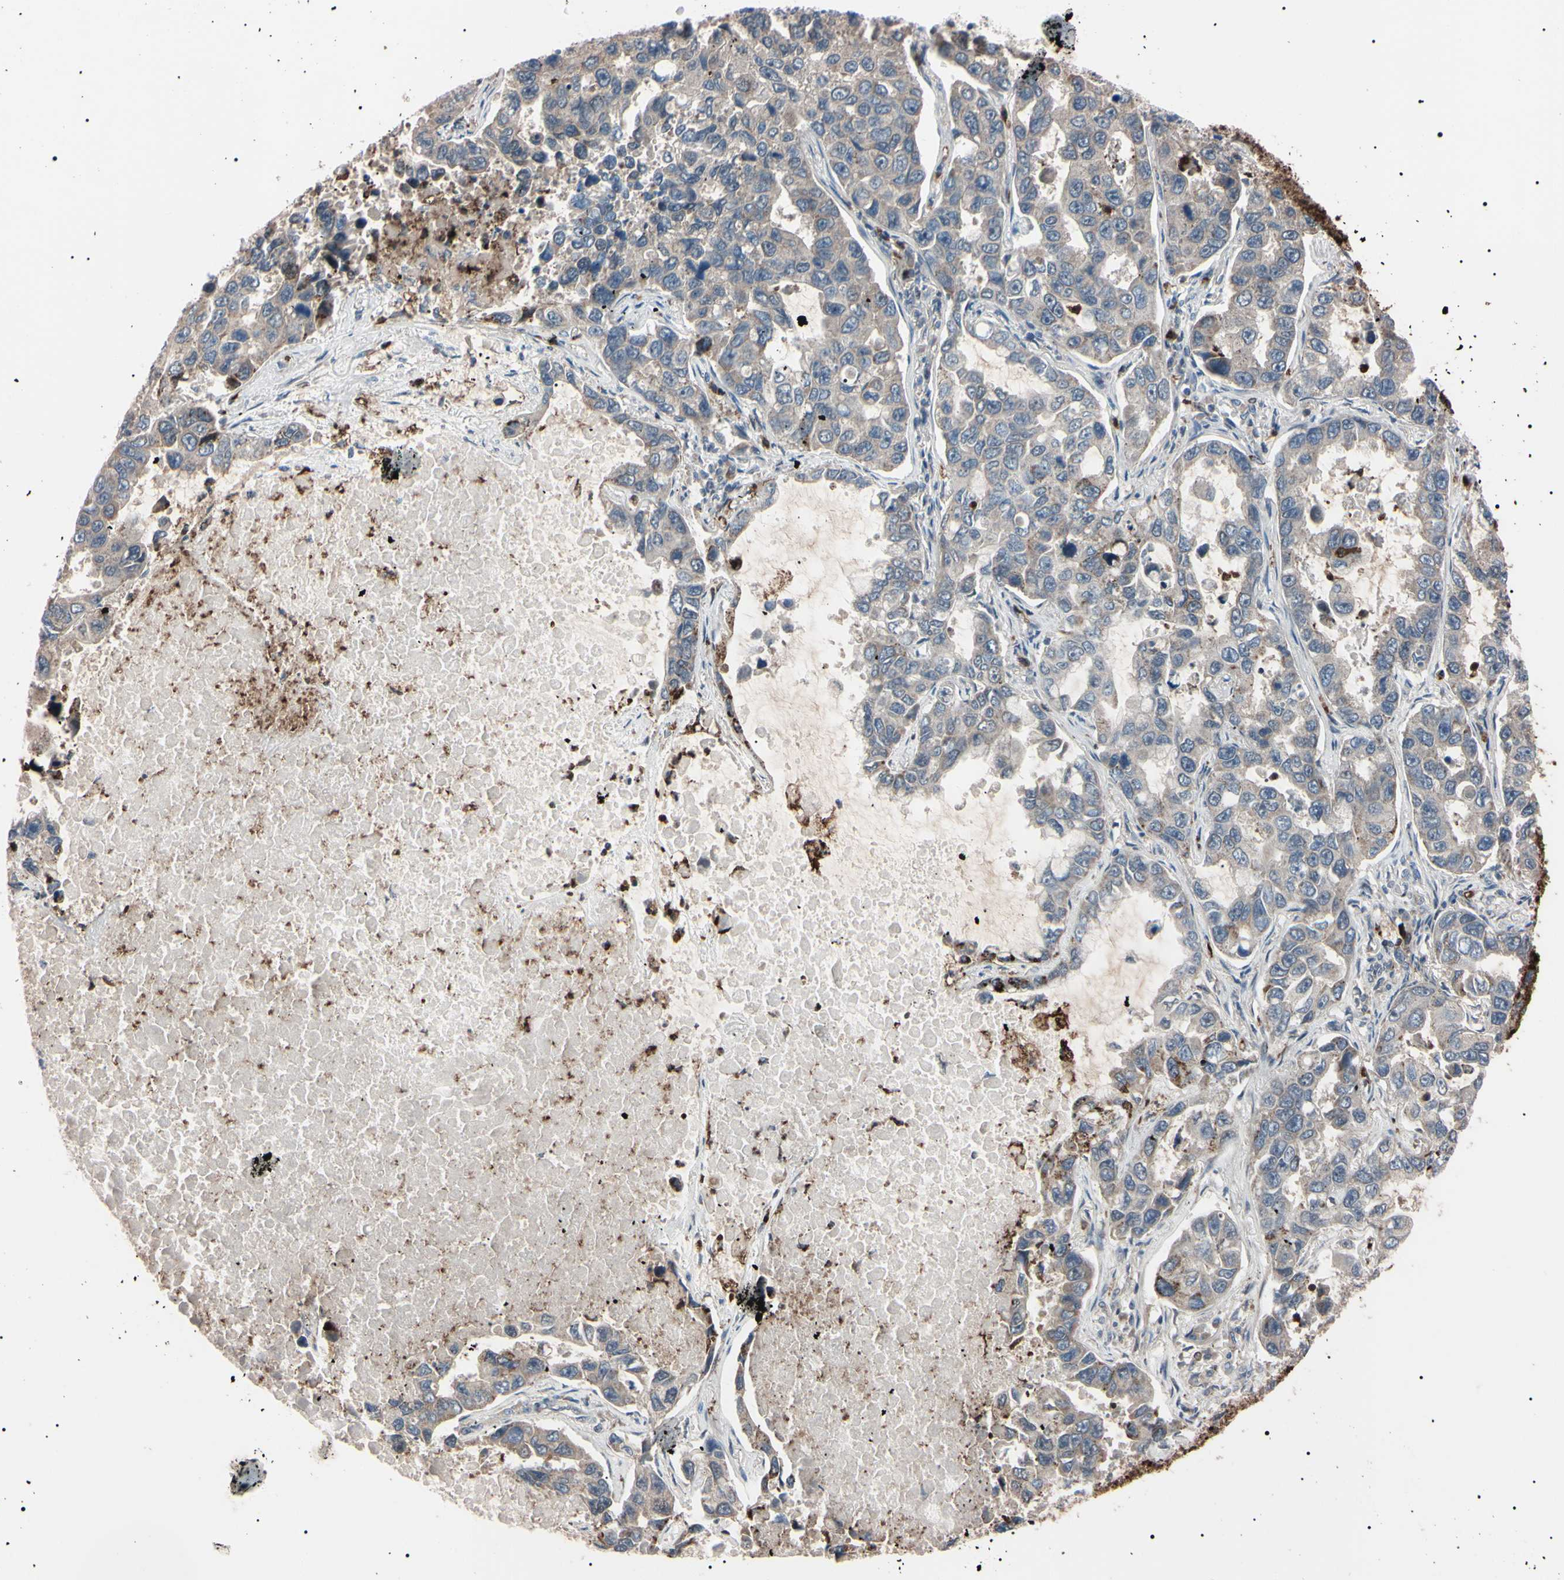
{"staining": {"intensity": "negative", "quantity": "none", "location": "none"}, "tissue": "lung cancer", "cell_type": "Tumor cells", "image_type": "cancer", "snomed": [{"axis": "morphology", "description": "Adenocarcinoma, NOS"}, {"axis": "topography", "description": "Lung"}], "caption": "Immunohistochemistry histopathology image of neoplastic tissue: lung cancer (adenocarcinoma) stained with DAB demonstrates no significant protein expression in tumor cells. (IHC, brightfield microscopy, high magnification).", "gene": "TRAF5", "patient": {"sex": "male", "age": 64}}